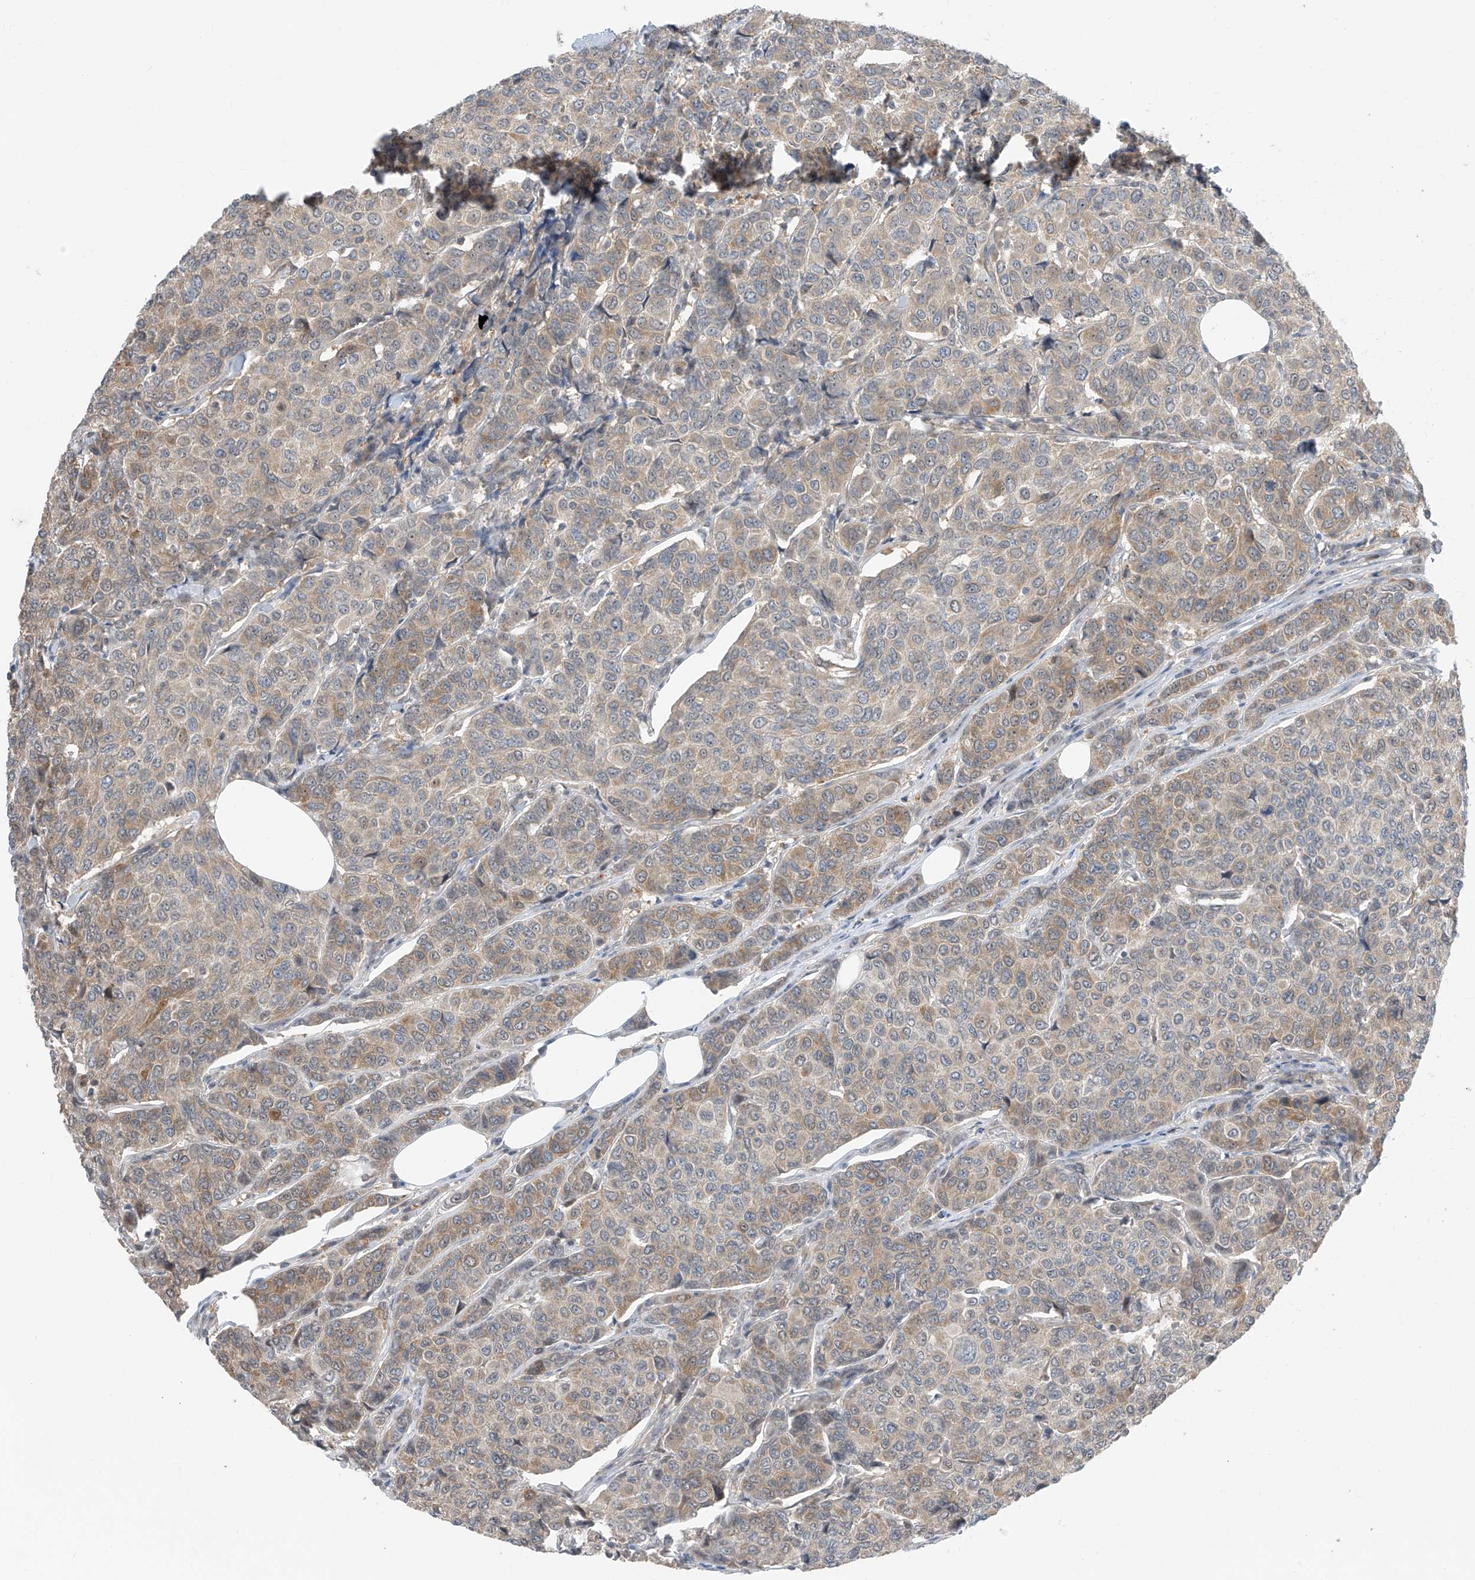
{"staining": {"intensity": "weak", "quantity": ">75%", "location": "cytoplasmic/membranous"}, "tissue": "breast cancer", "cell_type": "Tumor cells", "image_type": "cancer", "snomed": [{"axis": "morphology", "description": "Duct carcinoma"}, {"axis": "topography", "description": "Breast"}], "caption": "About >75% of tumor cells in human breast invasive ductal carcinoma reveal weak cytoplasmic/membranous protein positivity as visualized by brown immunohistochemical staining.", "gene": "TTC38", "patient": {"sex": "female", "age": 55}}